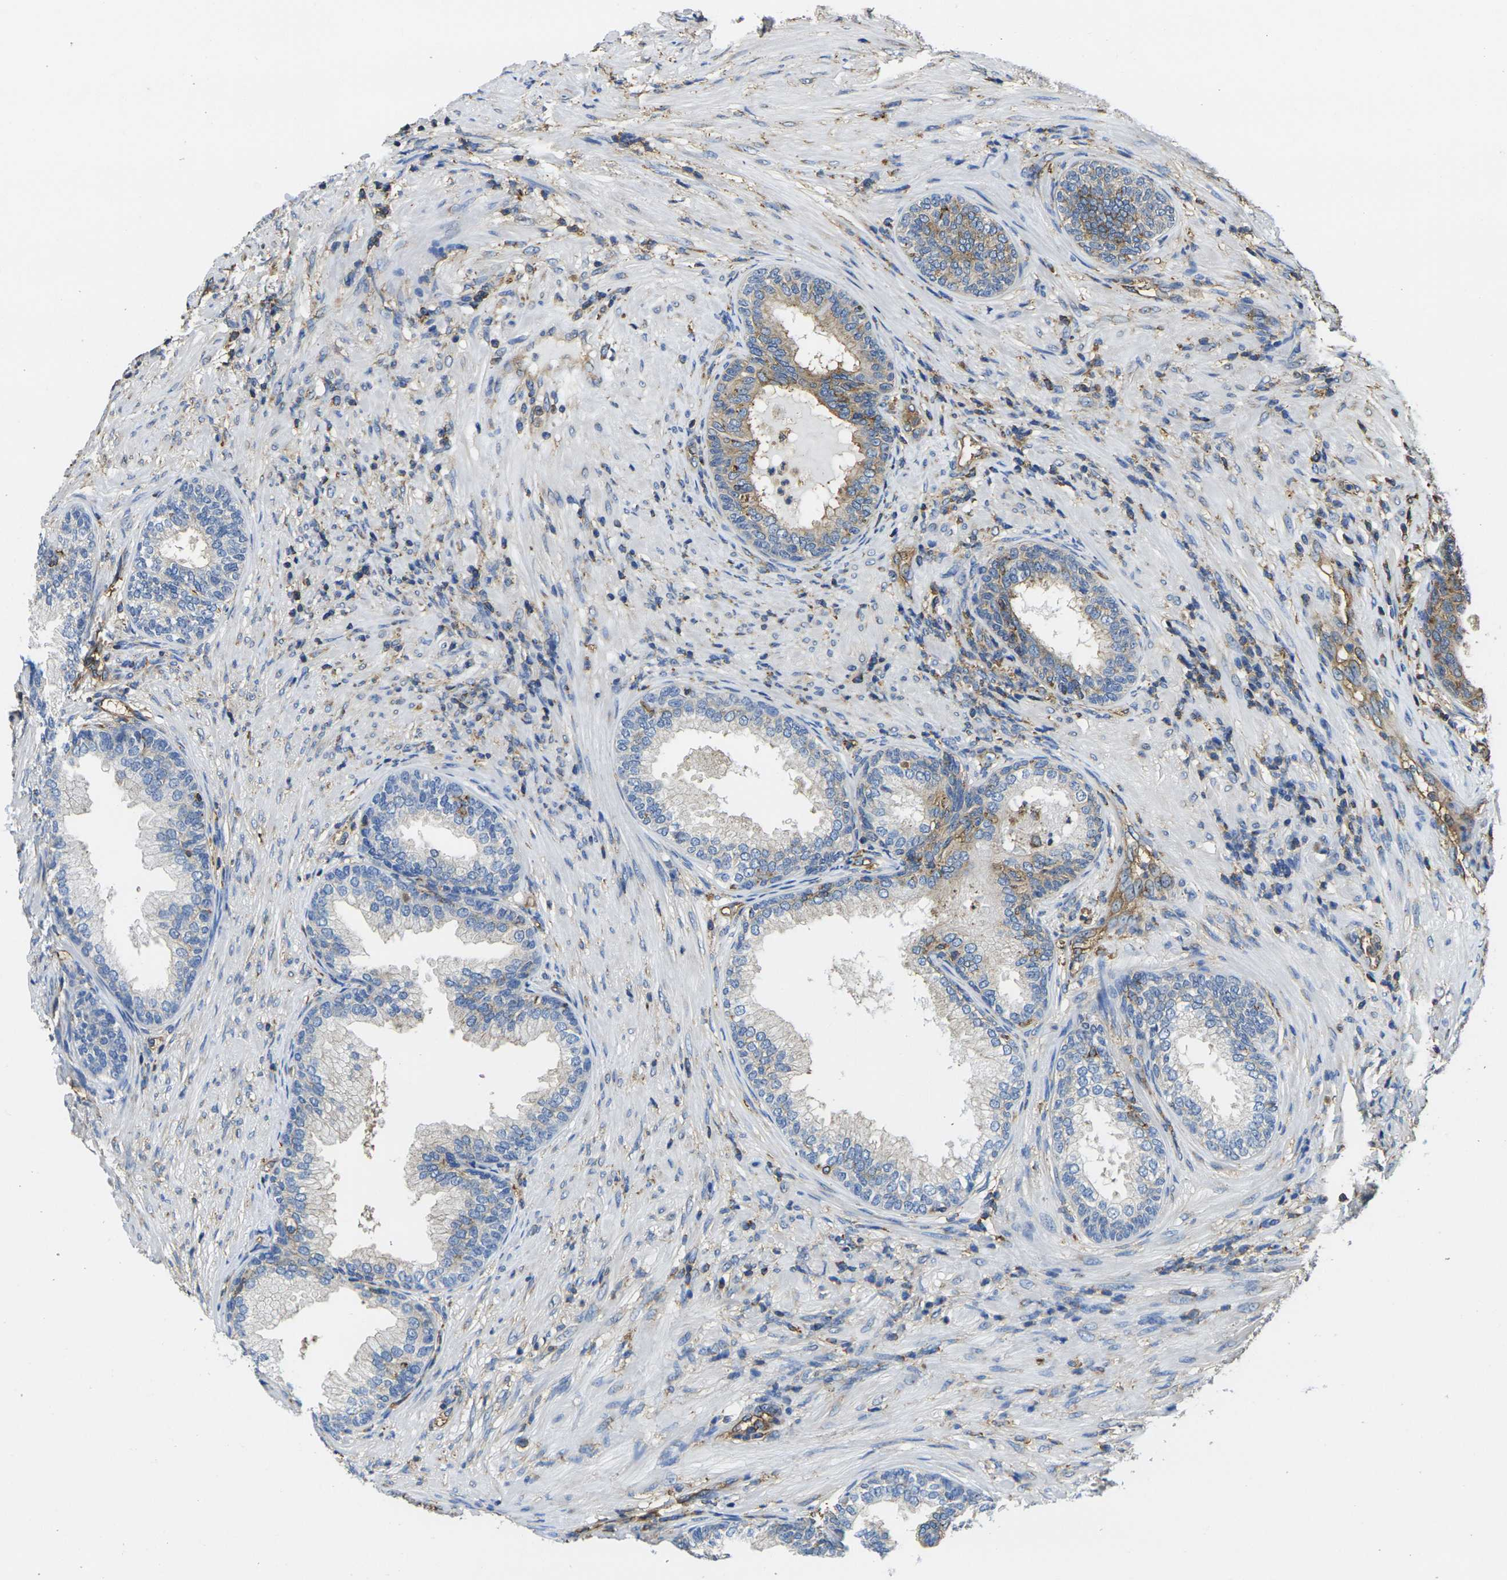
{"staining": {"intensity": "moderate", "quantity": "<25%", "location": "cytoplasmic/membranous"}, "tissue": "prostate", "cell_type": "Glandular cells", "image_type": "normal", "snomed": [{"axis": "morphology", "description": "Normal tissue, NOS"}, {"axis": "topography", "description": "Prostate"}], "caption": "Benign prostate reveals moderate cytoplasmic/membranous staining in about <25% of glandular cells.", "gene": "FAM110D", "patient": {"sex": "male", "age": 76}}